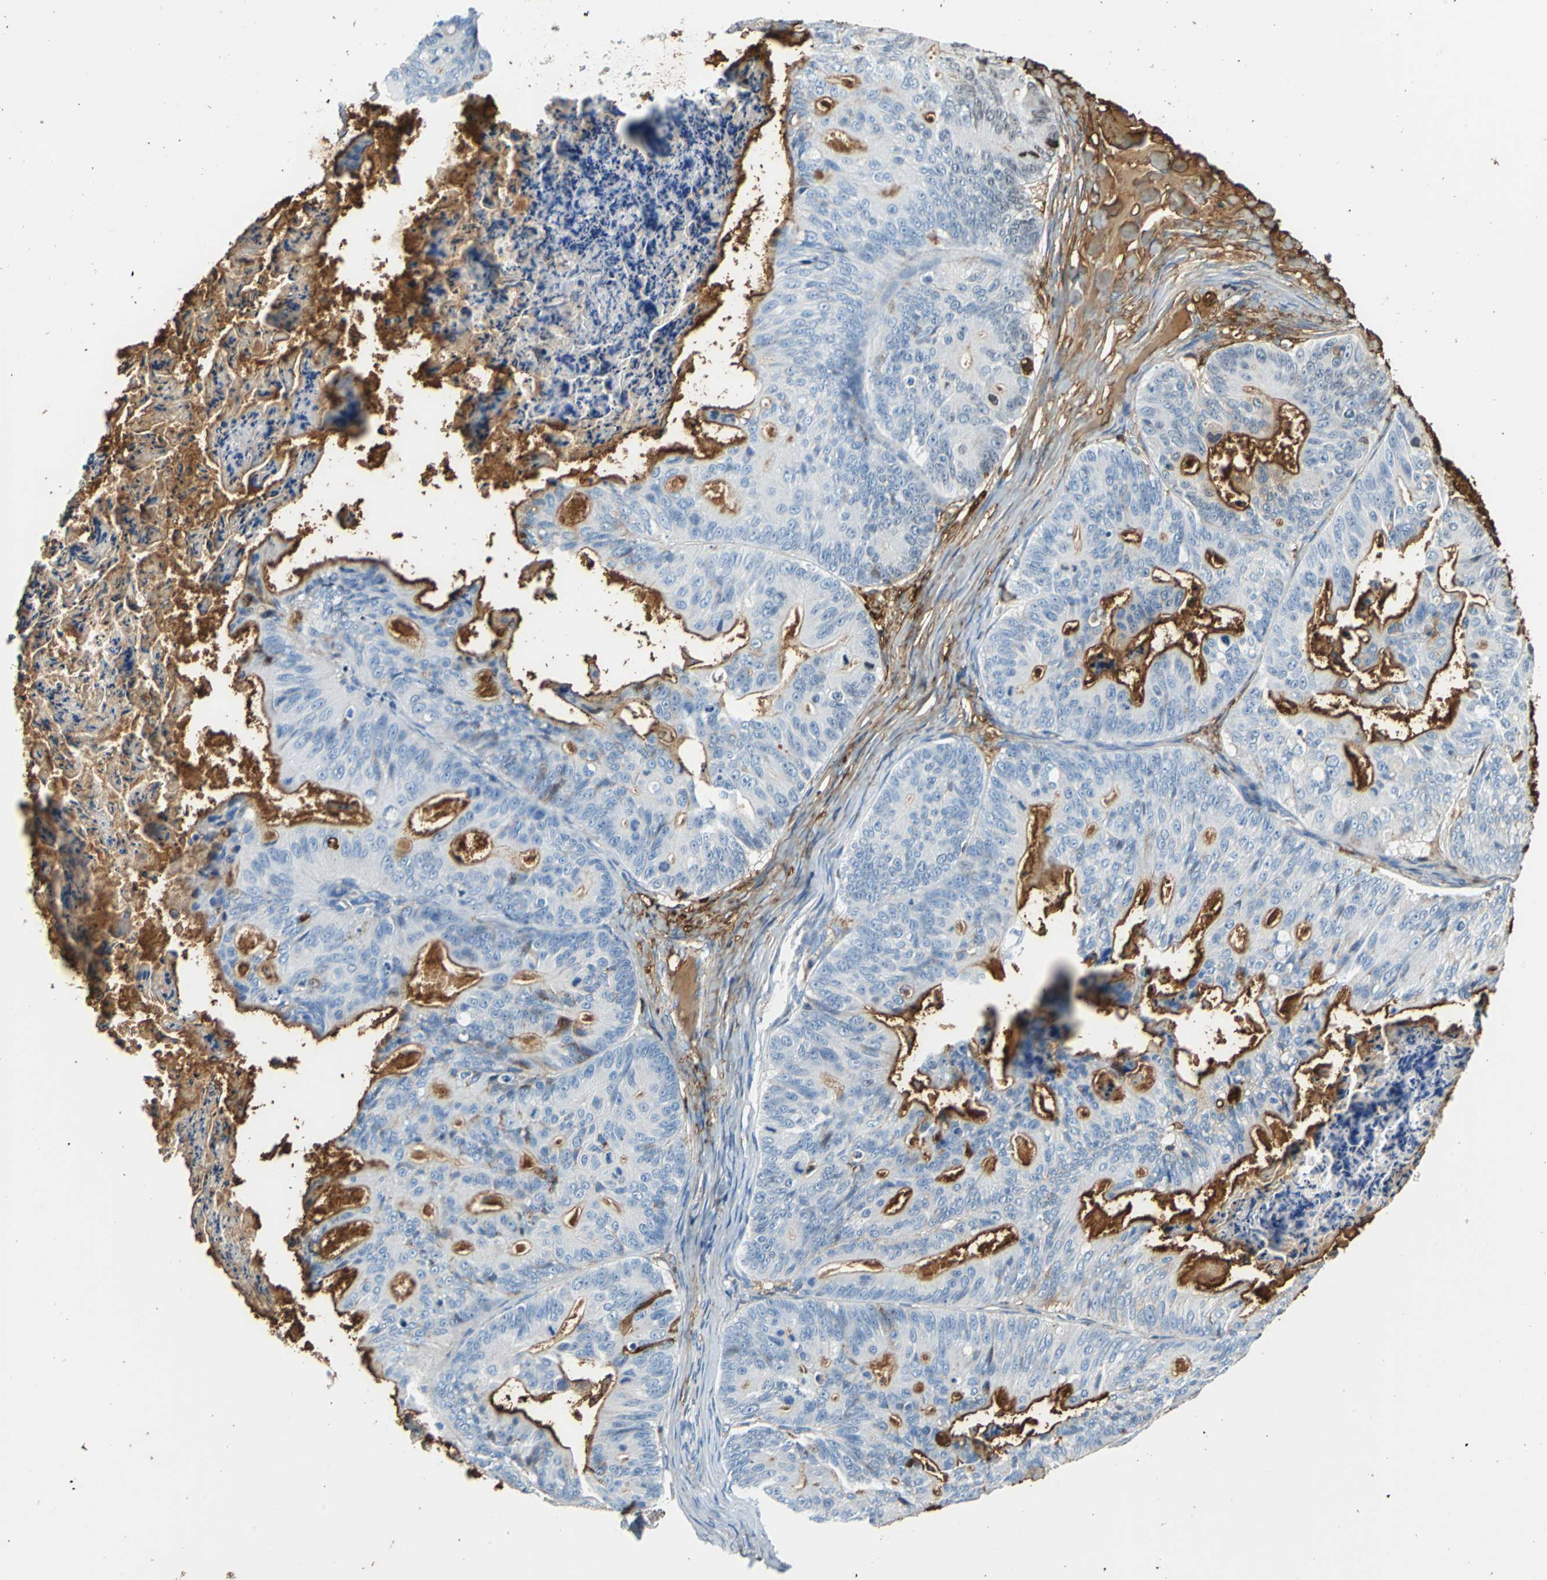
{"staining": {"intensity": "moderate", "quantity": "25%-75%", "location": "cytoplasmic/membranous"}, "tissue": "ovarian cancer", "cell_type": "Tumor cells", "image_type": "cancer", "snomed": [{"axis": "morphology", "description": "Cystadenocarcinoma, mucinous, NOS"}, {"axis": "topography", "description": "Ovary"}], "caption": "Immunohistochemical staining of human ovarian cancer exhibits medium levels of moderate cytoplasmic/membranous positivity in approximately 25%-75% of tumor cells.", "gene": "ALB", "patient": {"sex": "female", "age": 36}}